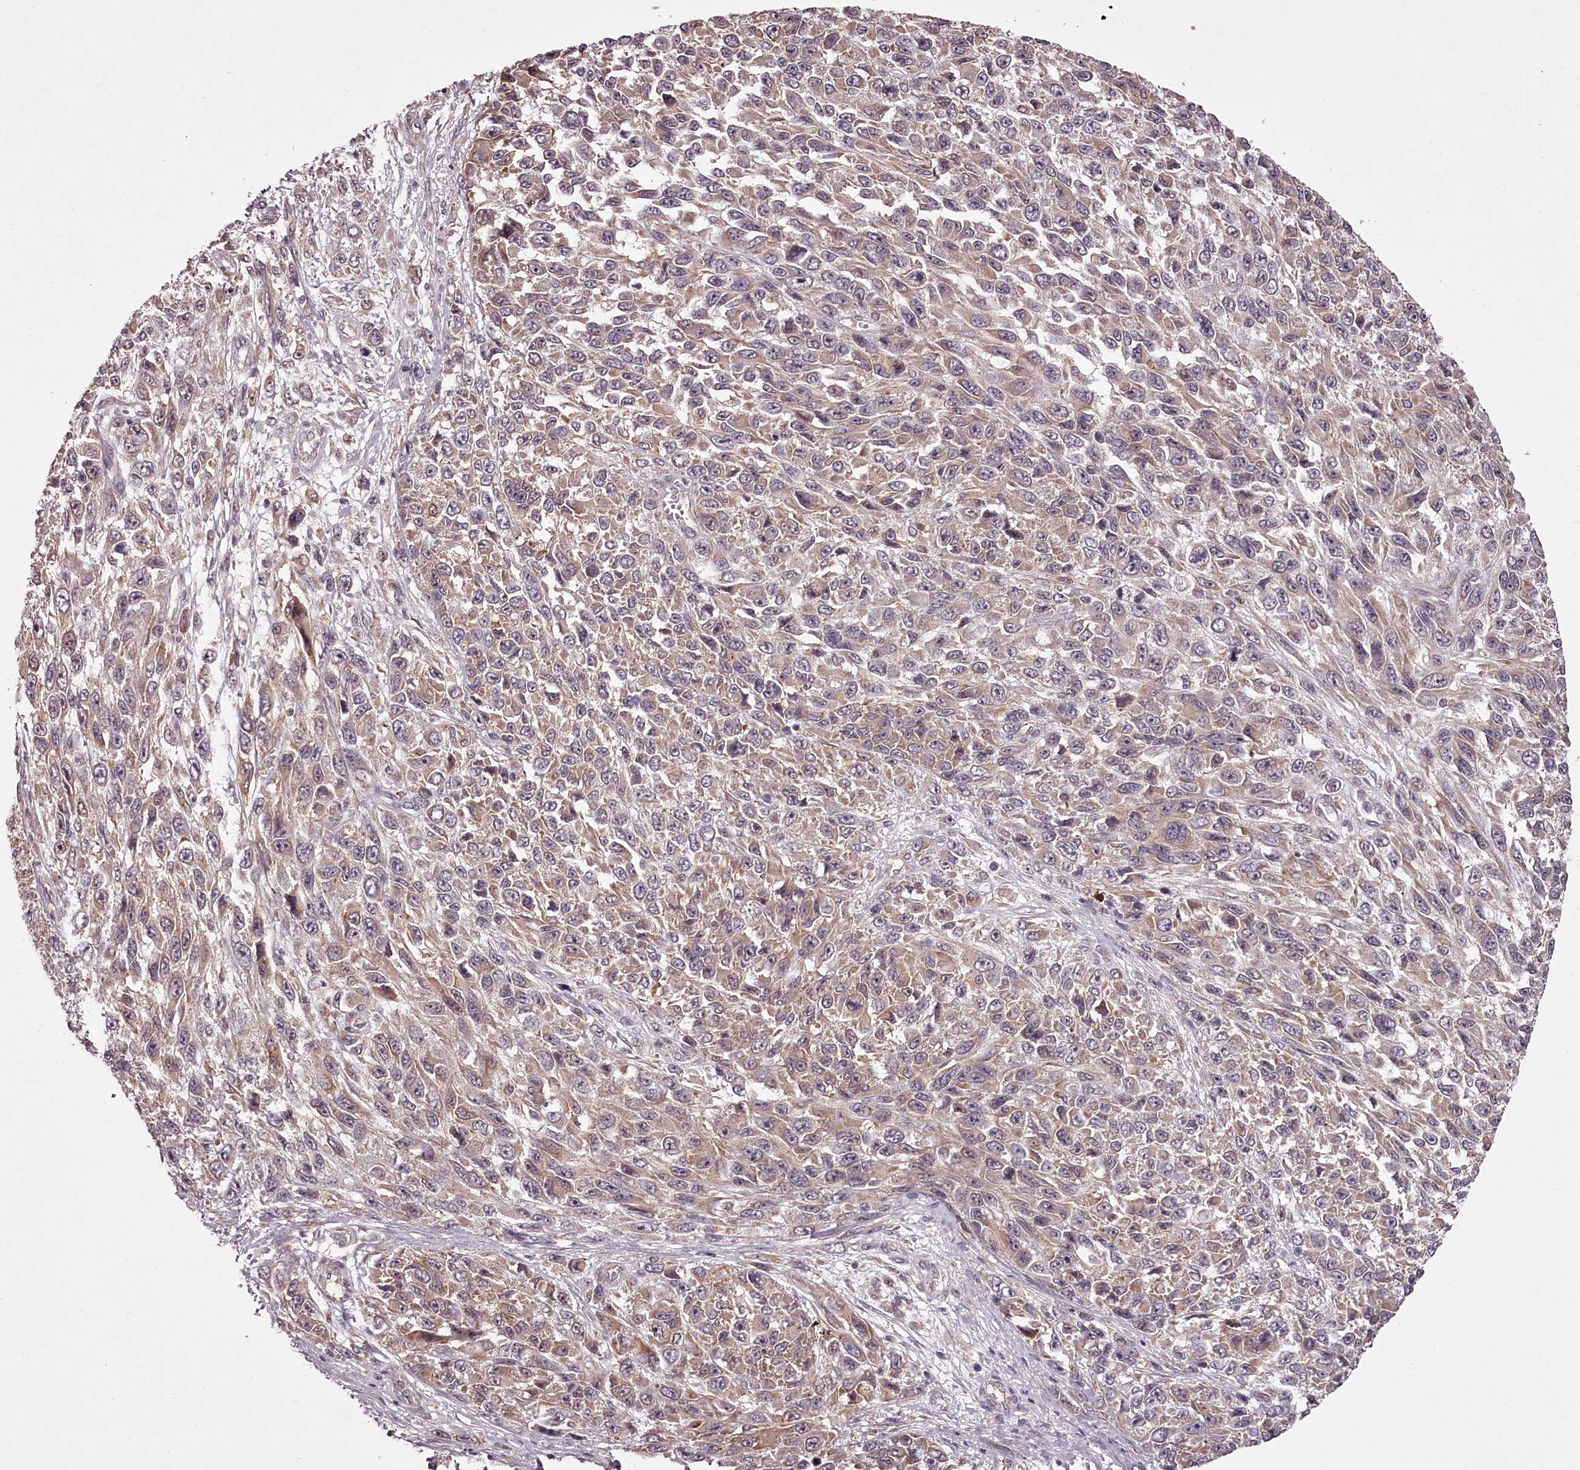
{"staining": {"intensity": "weak", "quantity": "25%-75%", "location": "cytoplasmic/membranous"}, "tissue": "melanoma", "cell_type": "Tumor cells", "image_type": "cancer", "snomed": [{"axis": "morphology", "description": "Normal tissue, NOS"}, {"axis": "morphology", "description": "Malignant melanoma, NOS"}, {"axis": "topography", "description": "Skin"}], "caption": "This histopathology image displays malignant melanoma stained with IHC to label a protein in brown. The cytoplasmic/membranous of tumor cells show weak positivity for the protein. Nuclei are counter-stained blue.", "gene": "CCDC92", "patient": {"sex": "female", "age": 96}}